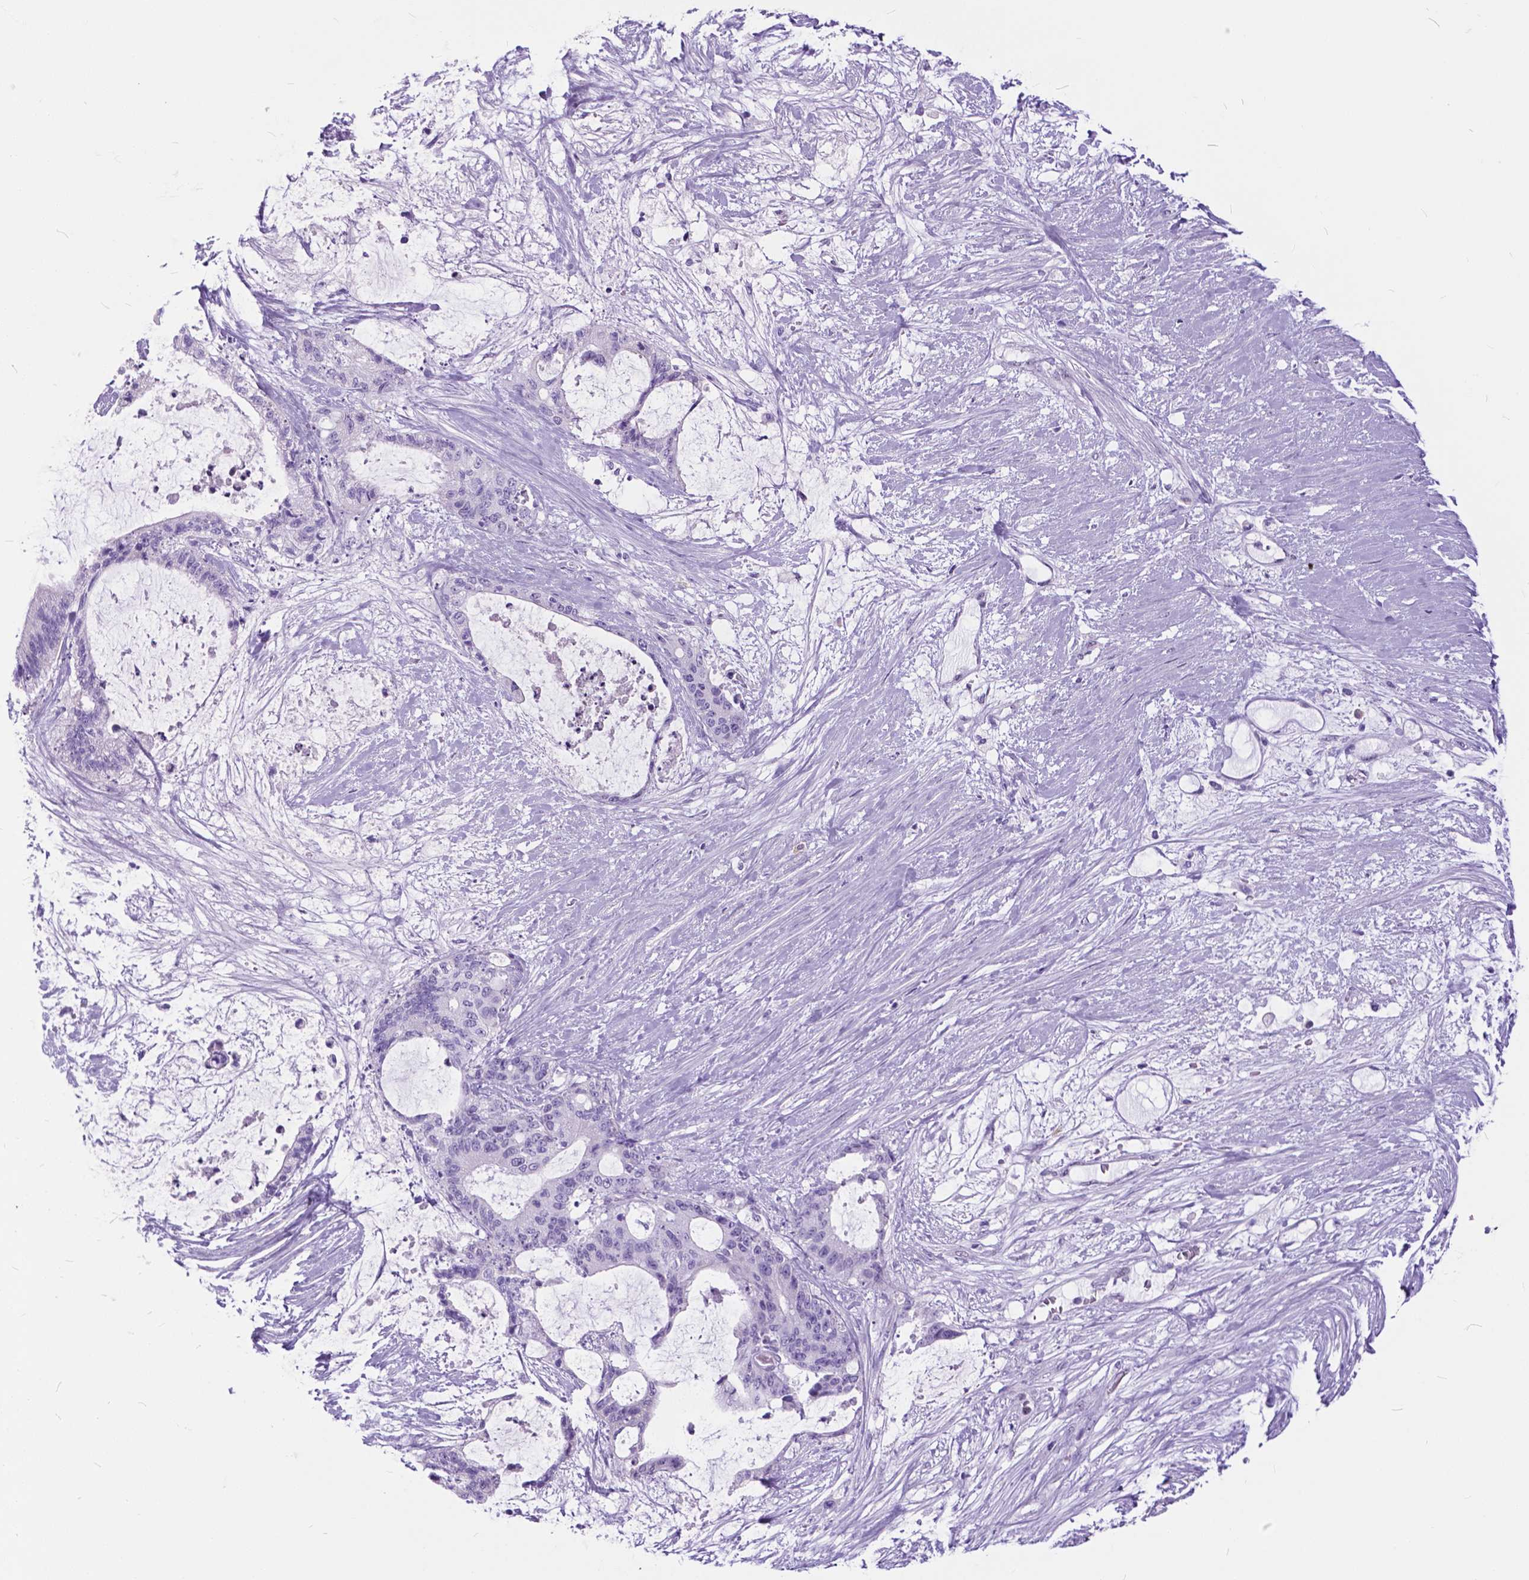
{"staining": {"intensity": "negative", "quantity": "none", "location": "none"}, "tissue": "liver cancer", "cell_type": "Tumor cells", "image_type": "cancer", "snomed": [{"axis": "morphology", "description": "Normal tissue, NOS"}, {"axis": "morphology", "description": "Cholangiocarcinoma"}, {"axis": "topography", "description": "Liver"}, {"axis": "topography", "description": "Peripheral nerve tissue"}], "caption": "An IHC image of liver cancer is shown. There is no staining in tumor cells of liver cancer.", "gene": "BSND", "patient": {"sex": "female", "age": 73}}